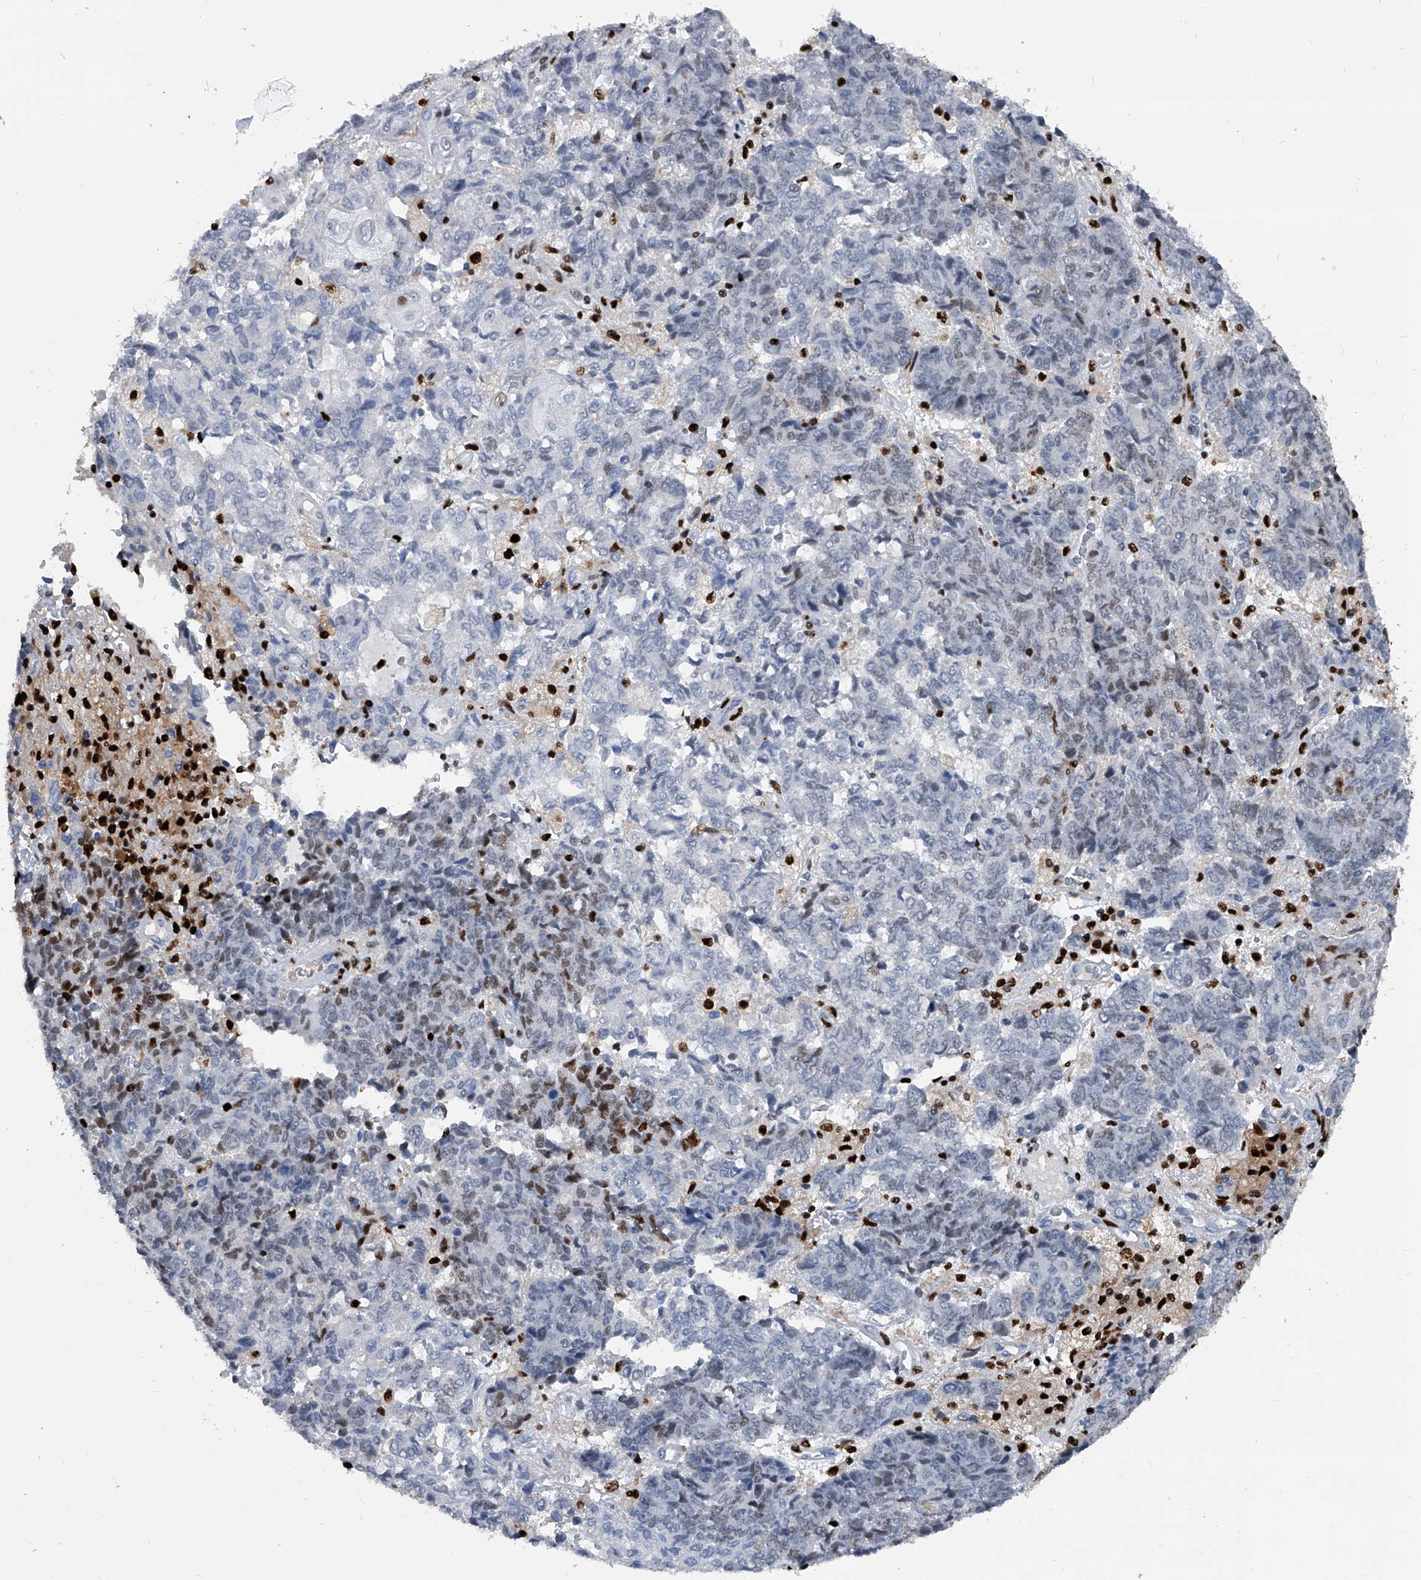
{"staining": {"intensity": "negative", "quantity": "none", "location": "none"}, "tissue": "endometrial cancer", "cell_type": "Tumor cells", "image_type": "cancer", "snomed": [{"axis": "morphology", "description": "Adenocarcinoma, NOS"}, {"axis": "topography", "description": "Endometrium"}], "caption": "High power microscopy histopathology image of an immunohistochemistry histopathology image of endometrial cancer (adenocarcinoma), revealing no significant staining in tumor cells. The staining is performed using DAB (3,3'-diaminobenzidine) brown chromogen with nuclei counter-stained in using hematoxylin.", "gene": "FKBP5", "patient": {"sex": "female", "age": 80}}